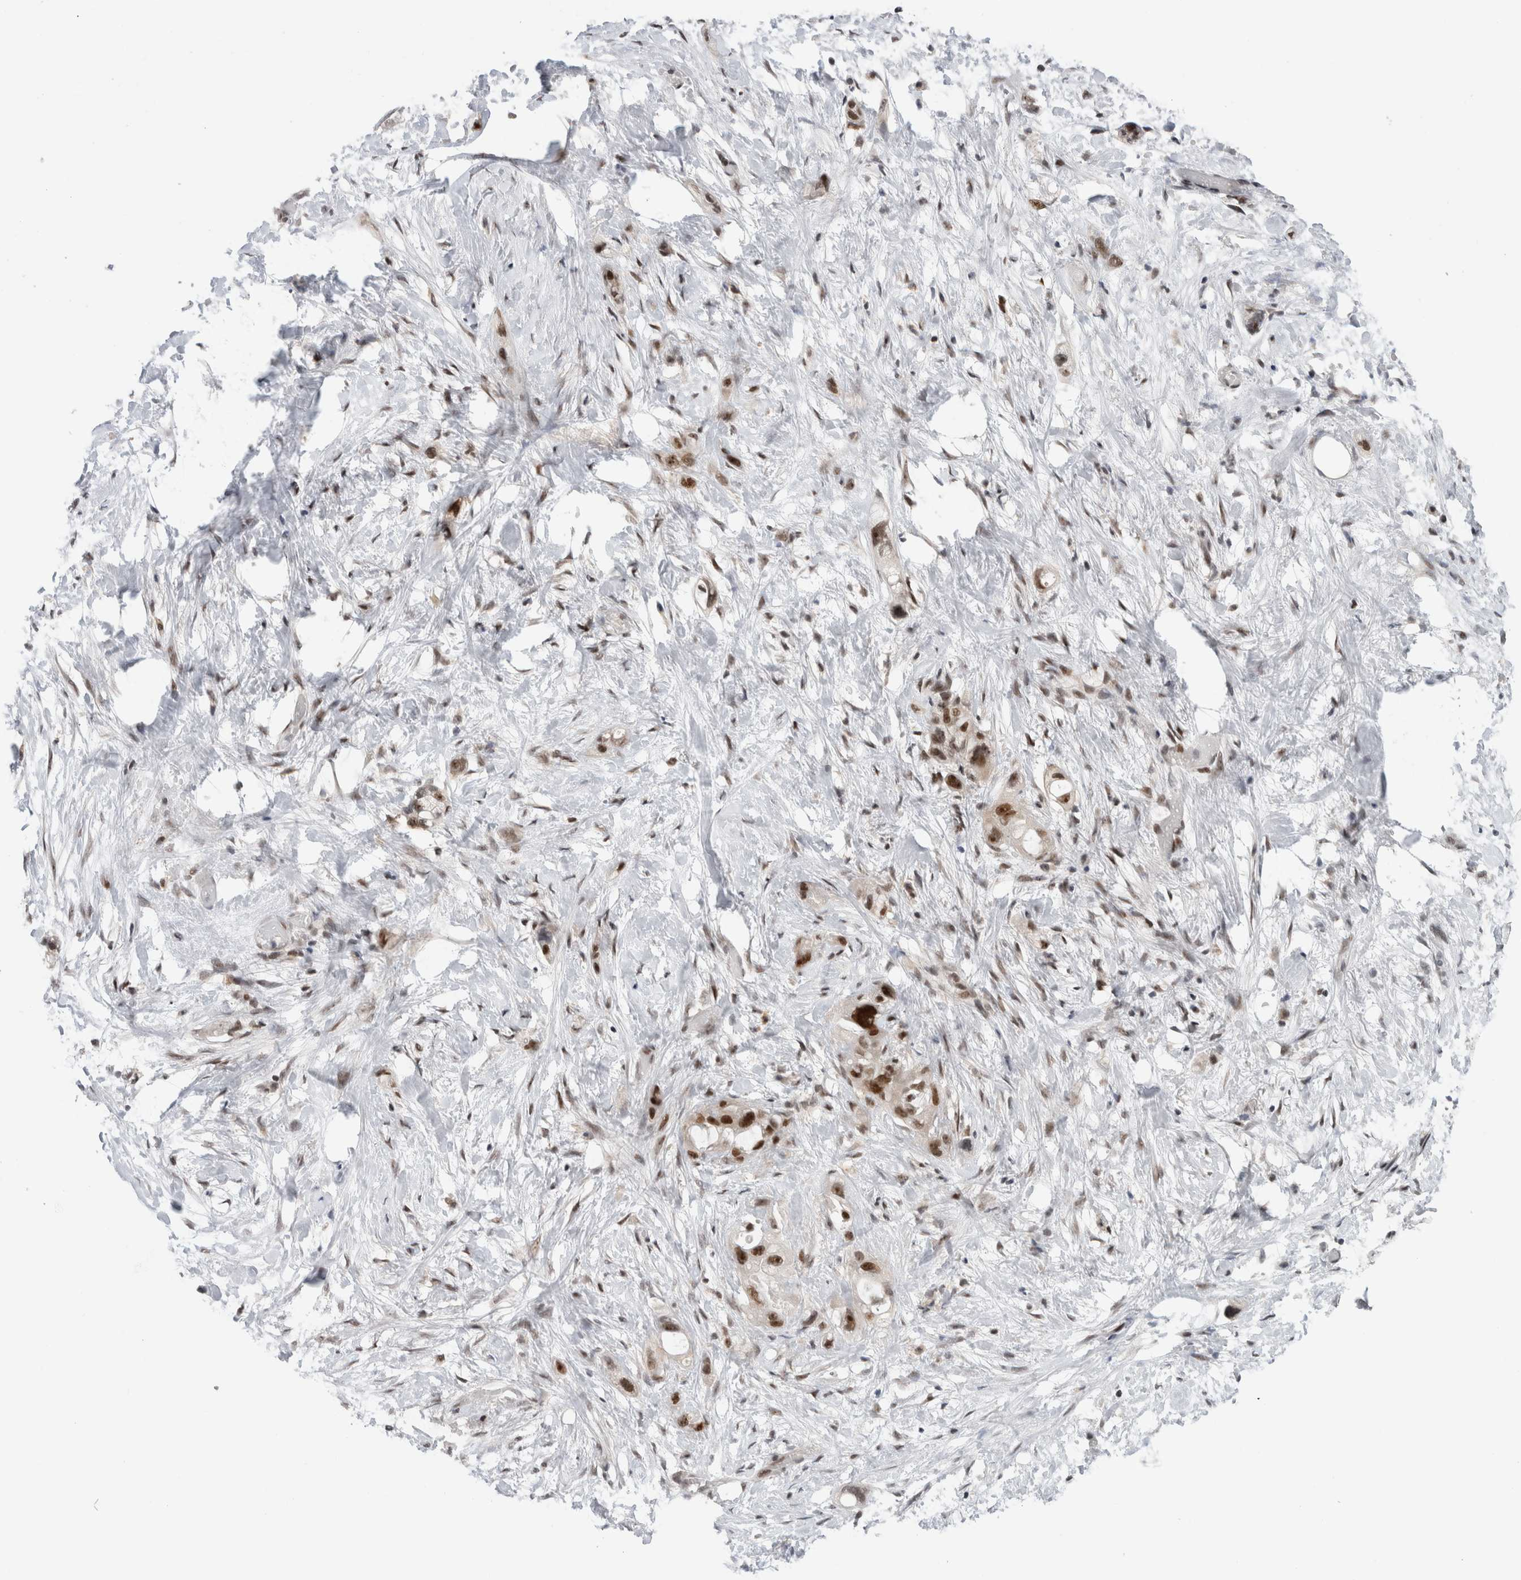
{"staining": {"intensity": "strong", "quantity": ">75%", "location": "nuclear"}, "tissue": "stomach cancer", "cell_type": "Tumor cells", "image_type": "cancer", "snomed": [{"axis": "morphology", "description": "Adenocarcinoma, NOS"}, {"axis": "topography", "description": "Stomach"}, {"axis": "topography", "description": "Stomach, lower"}], "caption": "Strong nuclear protein expression is present in about >75% of tumor cells in stomach adenocarcinoma.", "gene": "ZNF521", "patient": {"sex": "female", "age": 48}}